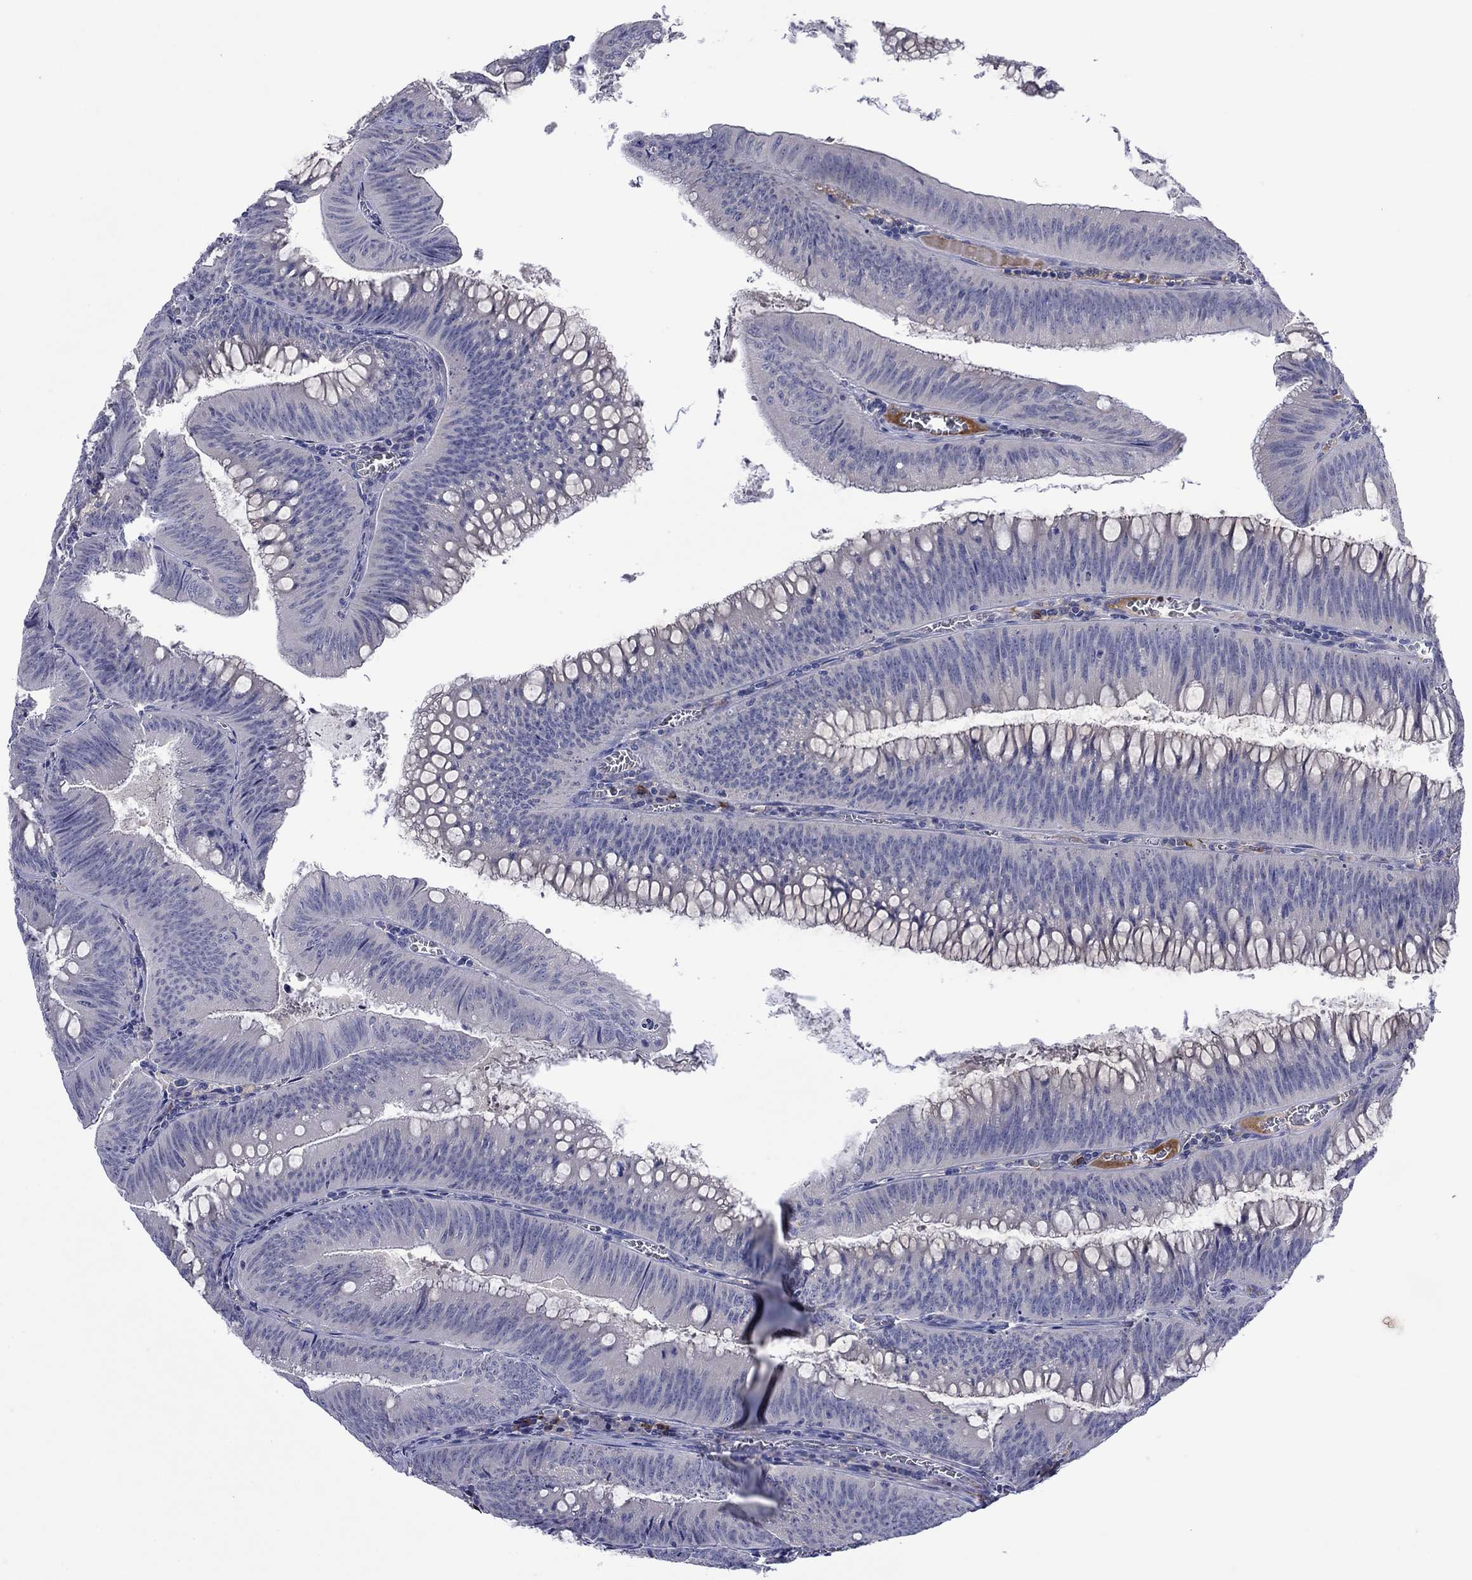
{"staining": {"intensity": "negative", "quantity": "none", "location": "none"}, "tissue": "colorectal cancer", "cell_type": "Tumor cells", "image_type": "cancer", "snomed": [{"axis": "morphology", "description": "Adenocarcinoma, NOS"}, {"axis": "topography", "description": "Rectum"}], "caption": "Tumor cells show no significant protein staining in colorectal cancer (adenocarcinoma).", "gene": "PLCL2", "patient": {"sex": "female", "age": 72}}